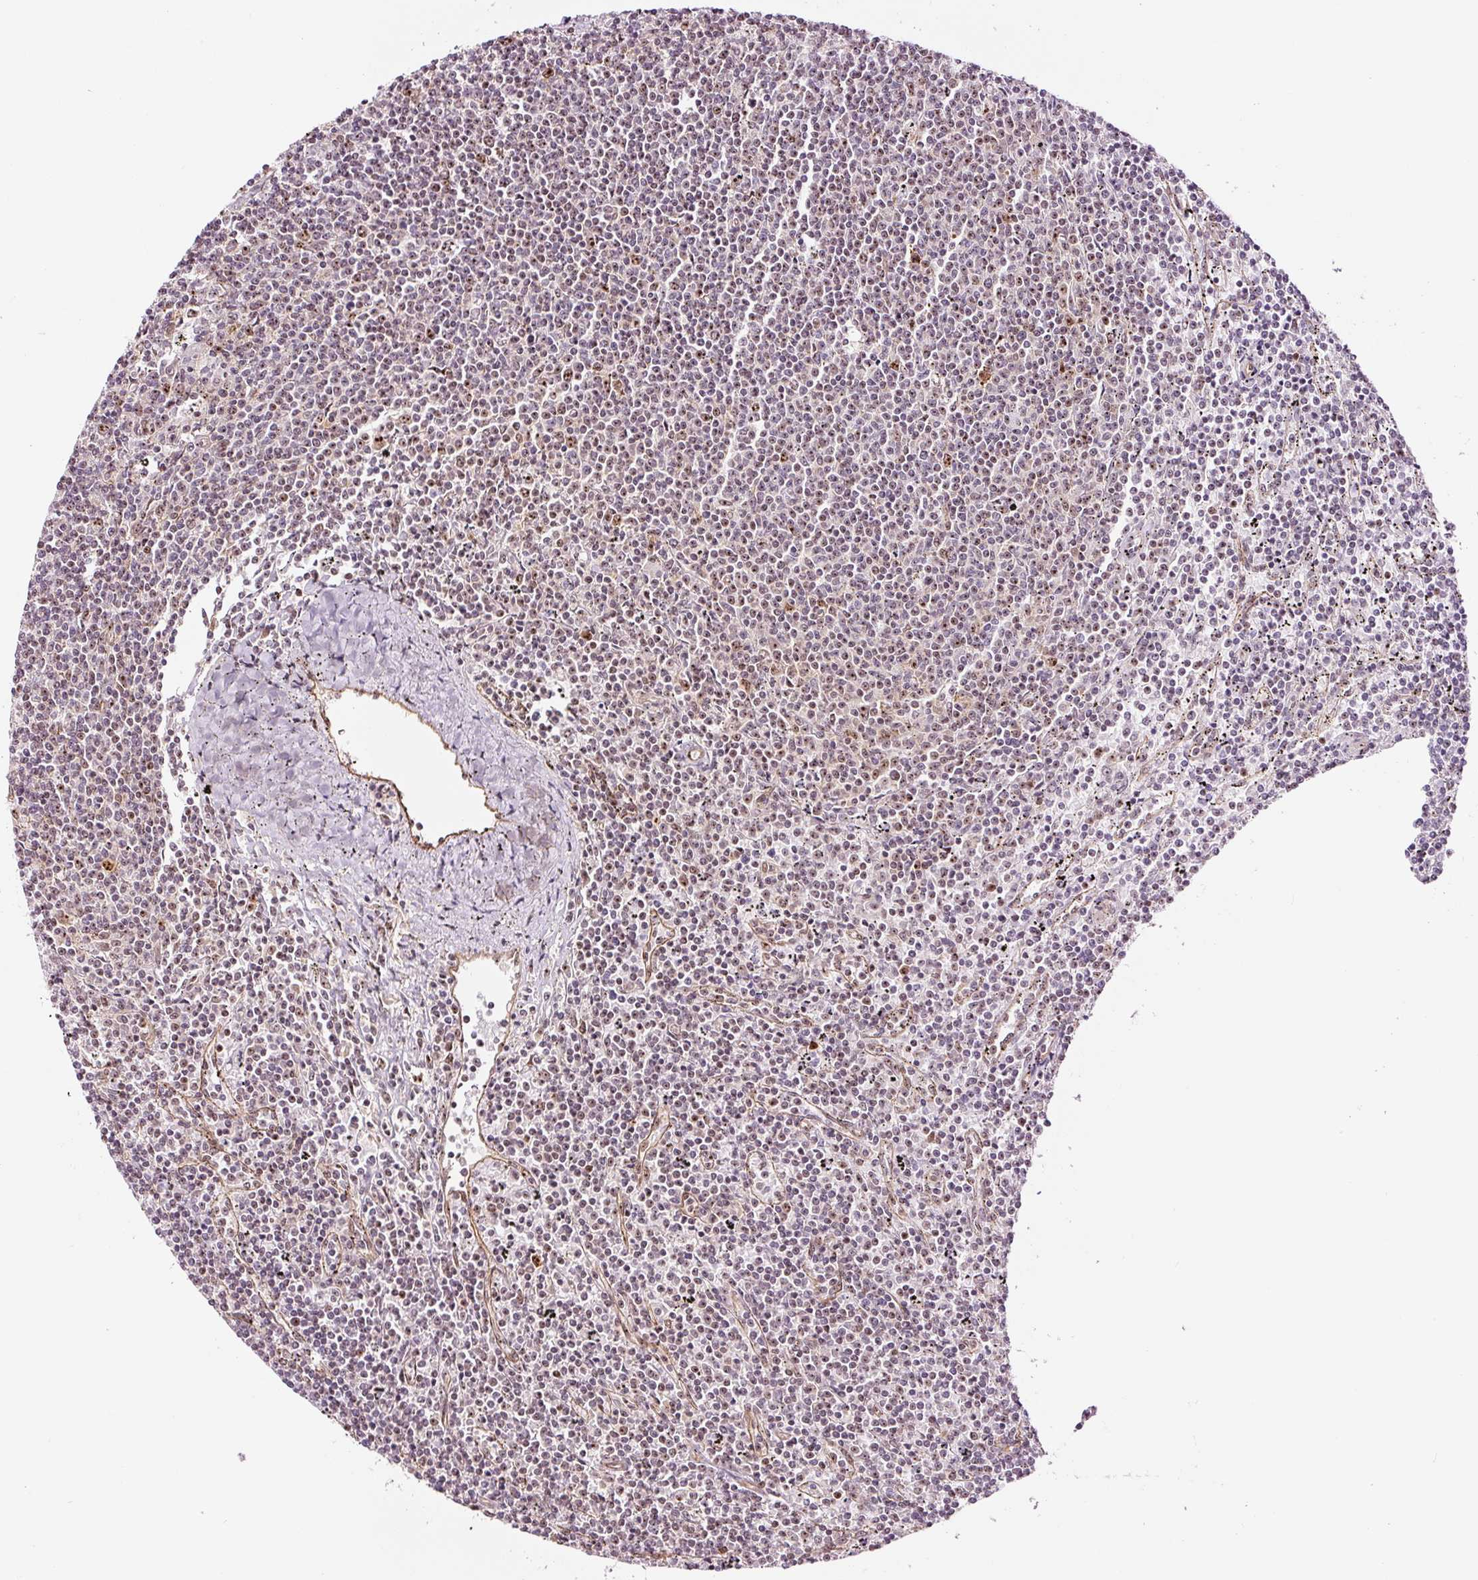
{"staining": {"intensity": "weak", "quantity": "<25%", "location": "nuclear"}, "tissue": "lymphoma", "cell_type": "Tumor cells", "image_type": "cancer", "snomed": [{"axis": "morphology", "description": "Malignant lymphoma, non-Hodgkin's type, Low grade"}, {"axis": "topography", "description": "Spleen"}], "caption": "The photomicrograph demonstrates no staining of tumor cells in malignant lymphoma, non-Hodgkin's type (low-grade).", "gene": "GNL3", "patient": {"sex": "female", "age": 50}}